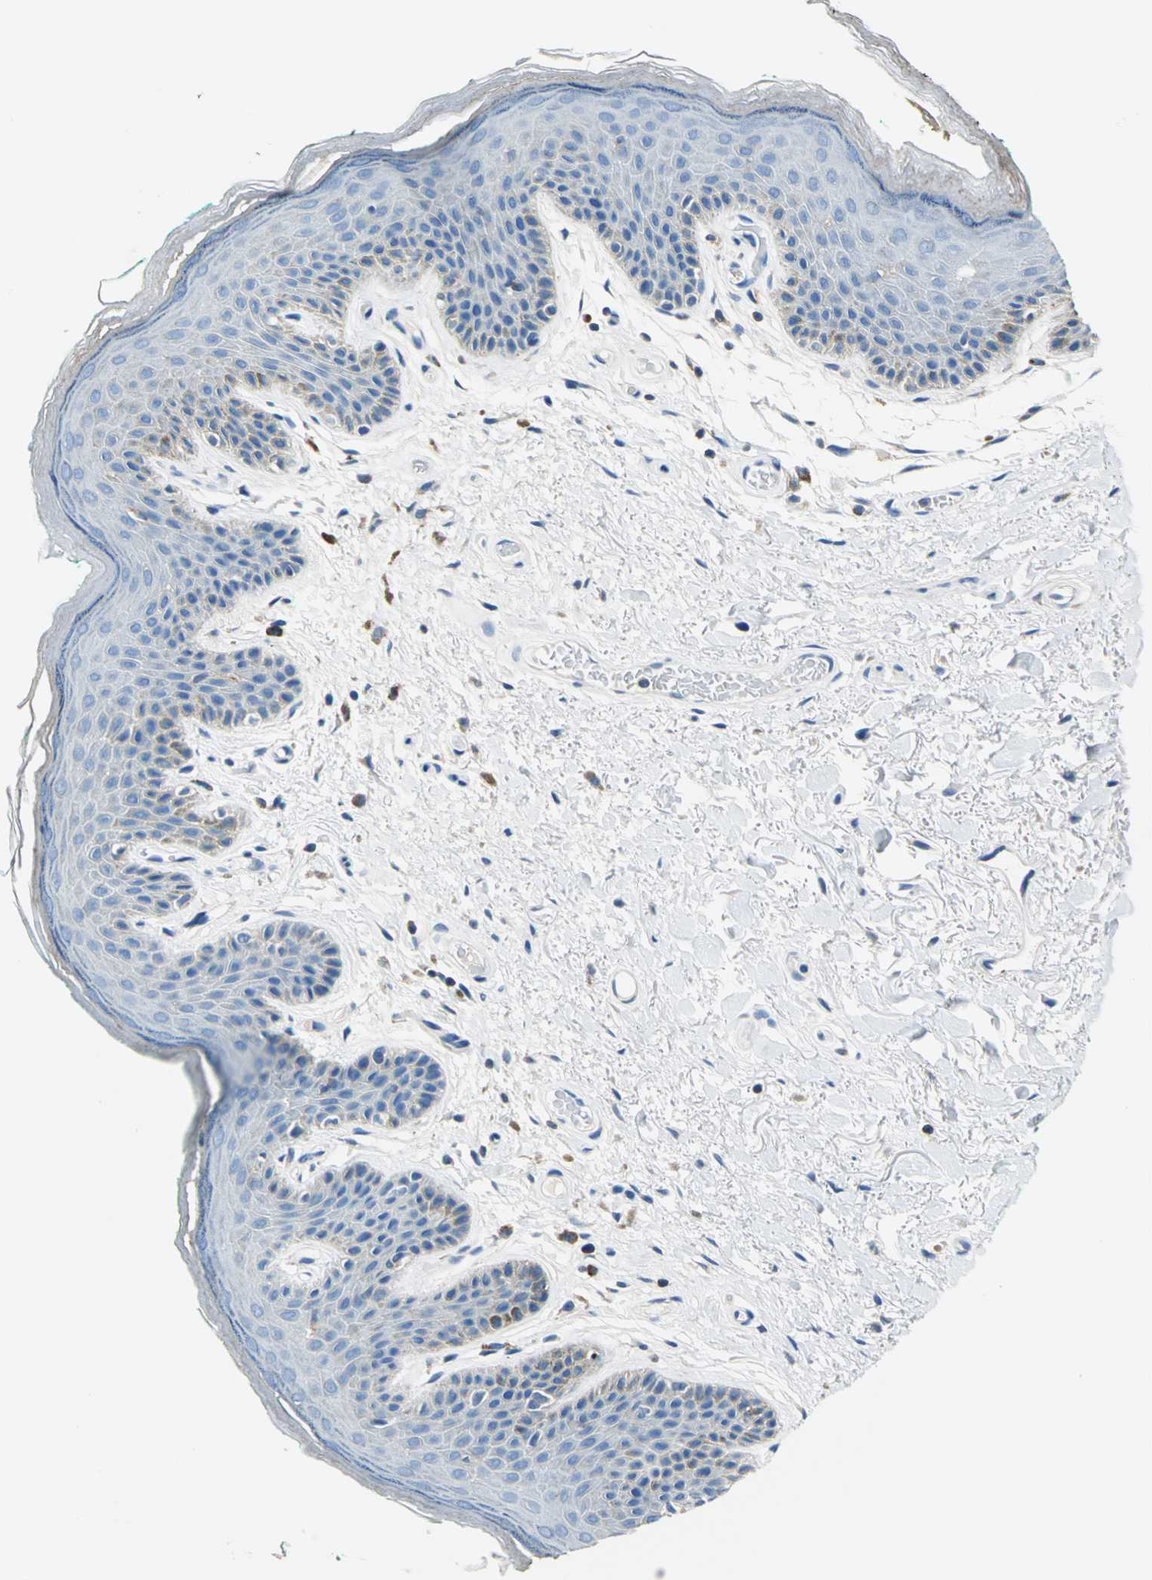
{"staining": {"intensity": "negative", "quantity": "none", "location": "none"}, "tissue": "skin", "cell_type": "Epidermal cells", "image_type": "normal", "snomed": [{"axis": "morphology", "description": "Normal tissue, NOS"}, {"axis": "topography", "description": "Anal"}], "caption": "This histopathology image is of unremarkable skin stained with IHC to label a protein in brown with the nuclei are counter-stained blue. There is no staining in epidermal cells.", "gene": "SEPTIN11", "patient": {"sex": "male", "age": 74}}